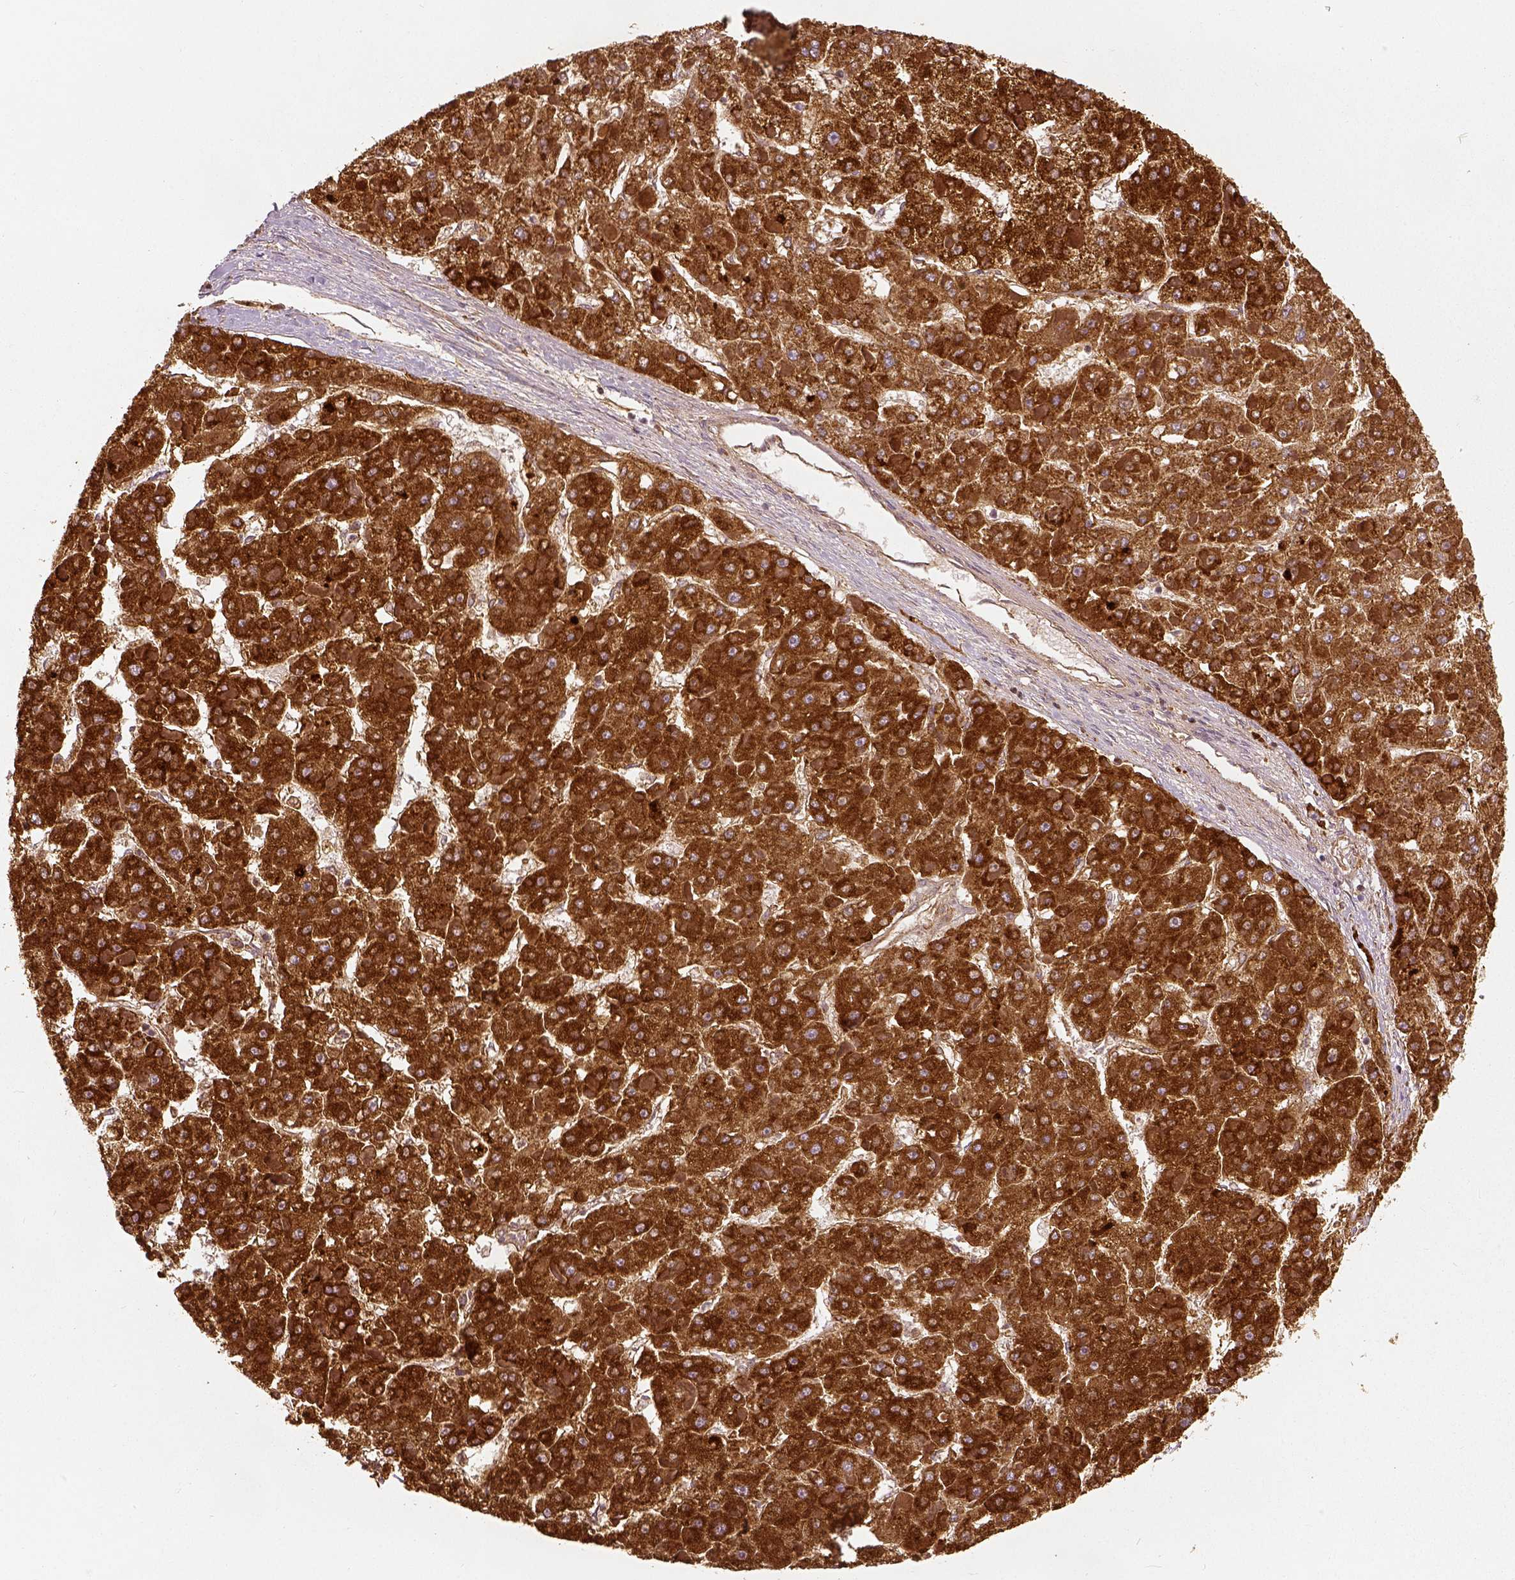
{"staining": {"intensity": "strong", "quantity": ">75%", "location": "cytoplasmic/membranous"}, "tissue": "liver cancer", "cell_type": "Tumor cells", "image_type": "cancer", "snomed": [{"axis": "morphology", "description": "Carcinoma, Hepatocellular, NOS"}, {"axis": "topography", "description": "Liver"}], "caption": "About >75% of tumor cells in human liver cancer (hepatocellular carcinoma) exhibit strong cytoplasmic/membranous protein staining as visualized by brown immunohistochemical staining.", "gene": "PGAM5", "patient": {"sex": "female", "age": 73}}